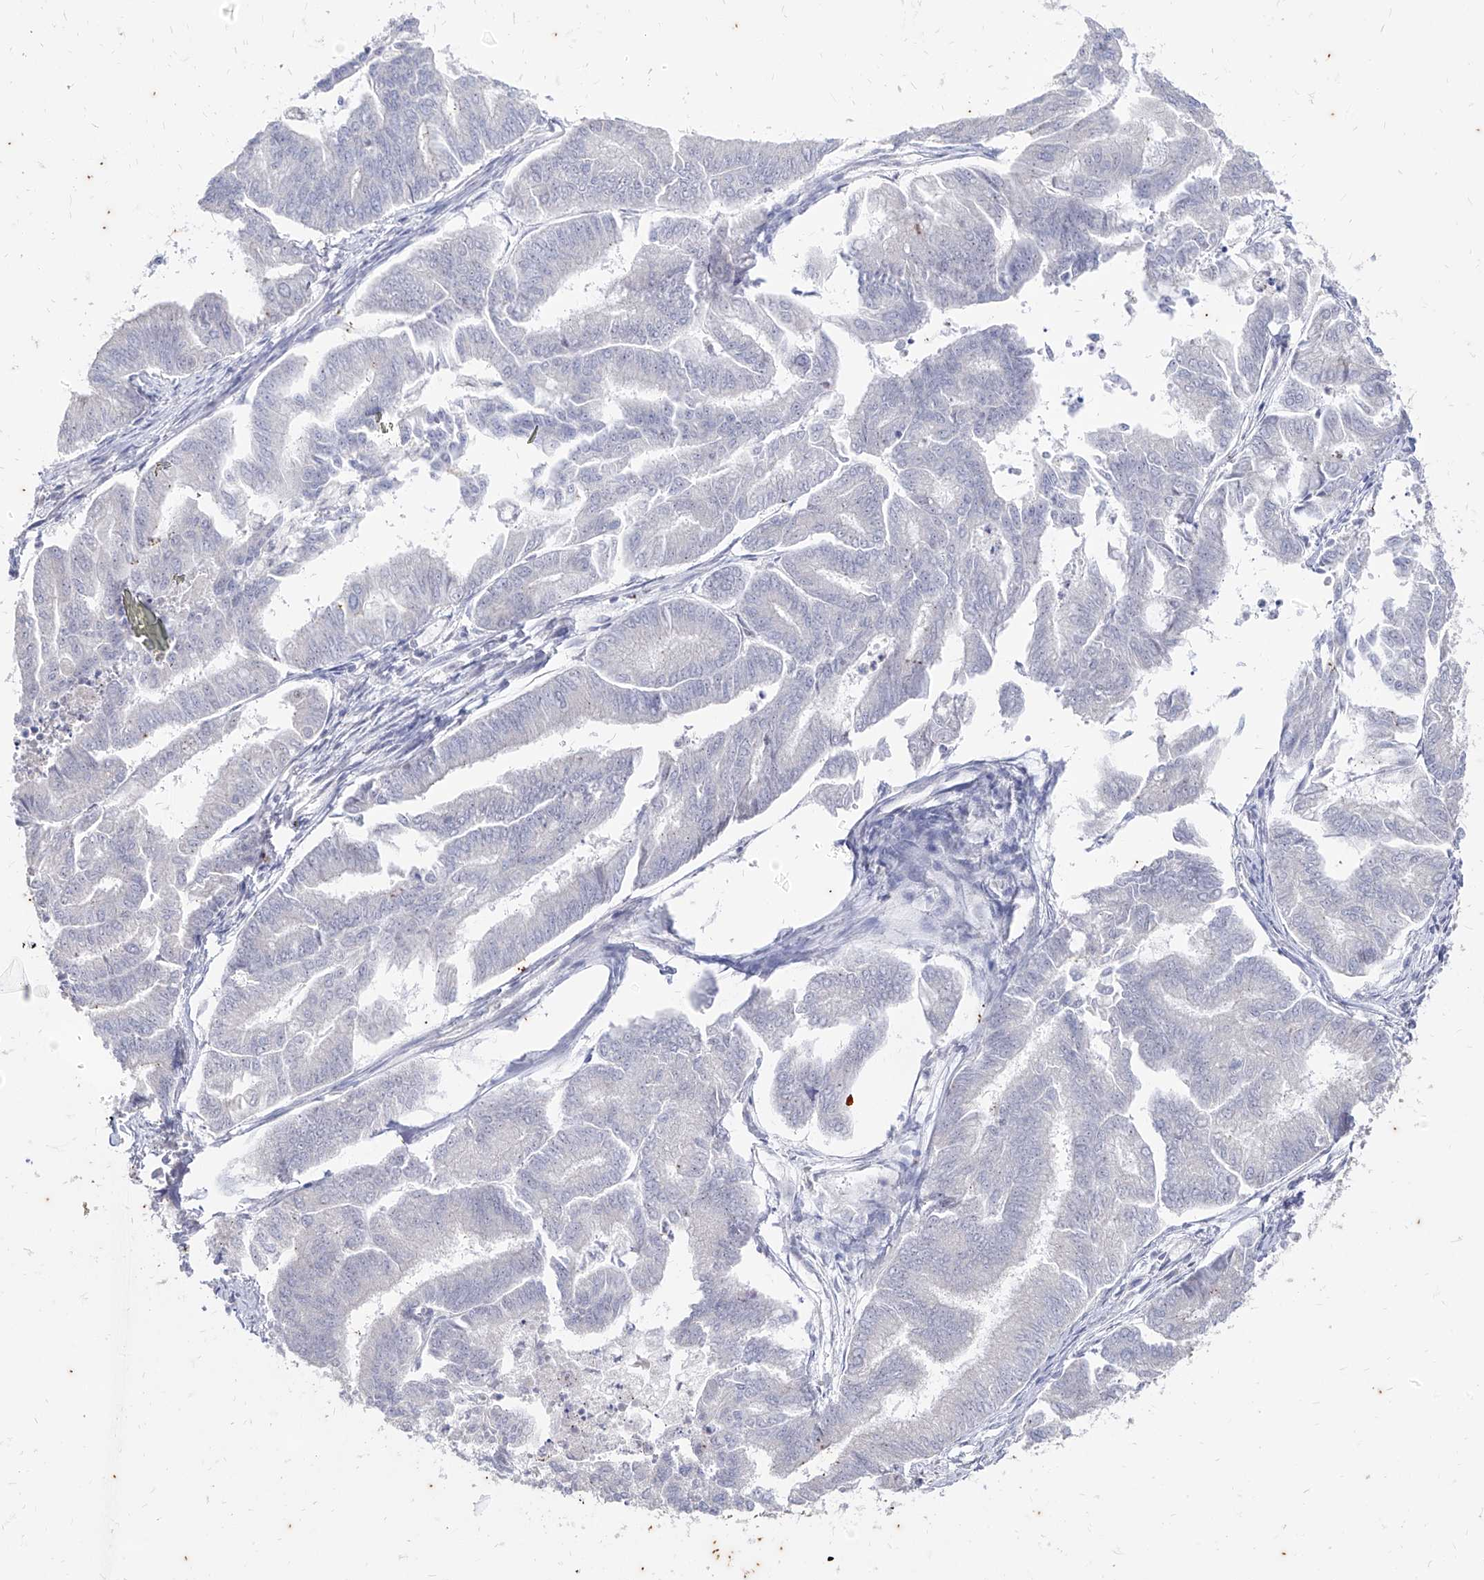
{"staining": {"intensity": "negative", "quantity": "none", "location": "none"}, "tissue": "endometrial cancer", "cell_type": "Tumor cells", "image_type": "cancer", "snomed": [{"axis": "morphology", "description": "Adenocarcinoma, NOS"}, {"axis": "topography", "description": "Endometrium"}], "caption": "The image exhibits no significant expression in tumor cells of endometrial cancer.", "gene": "PHF20L1", "patient": {"sex": "female", "age": 79}}